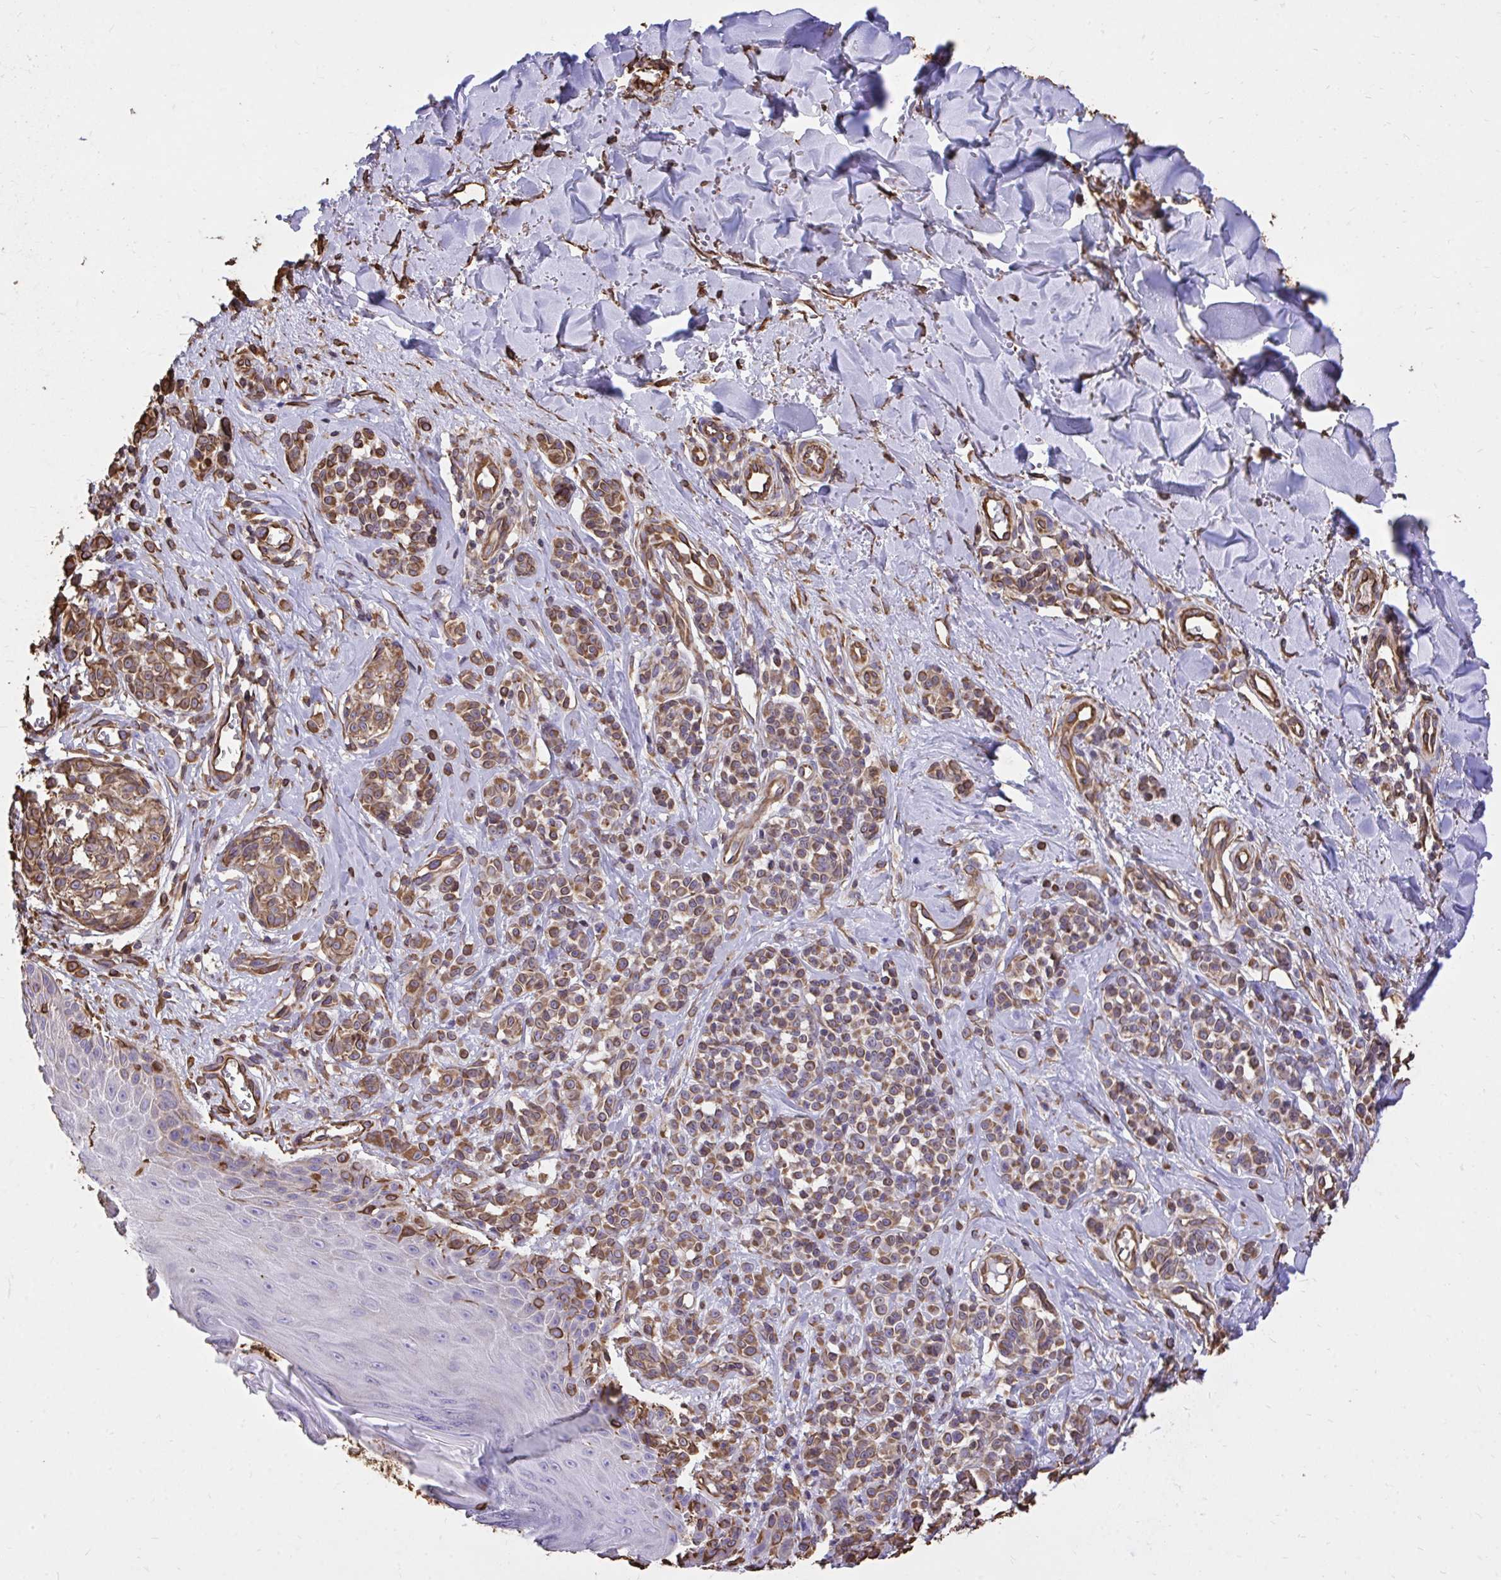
{"staining": {"intensity": "moderate", "quantity": ">75%", "location": "cytoplasmic/membranous"}, "tissue": "melanoma", "cell_type": "Tumor cells", "image_type": "cancer", "snomed": [{"axis": "morphology", "description": "Malignant melanoma, NOS"}, {"axis": "topography", "description": "Skin"}], "caption": "The histopathology image displays immunohistochemical staining of melanoma. There is moderate cytoplasmic/membranous expression is appreciated in about >75% of tumor cells.", "gene": "RNF103", "patient": {"sex": "male", "age": 74}}